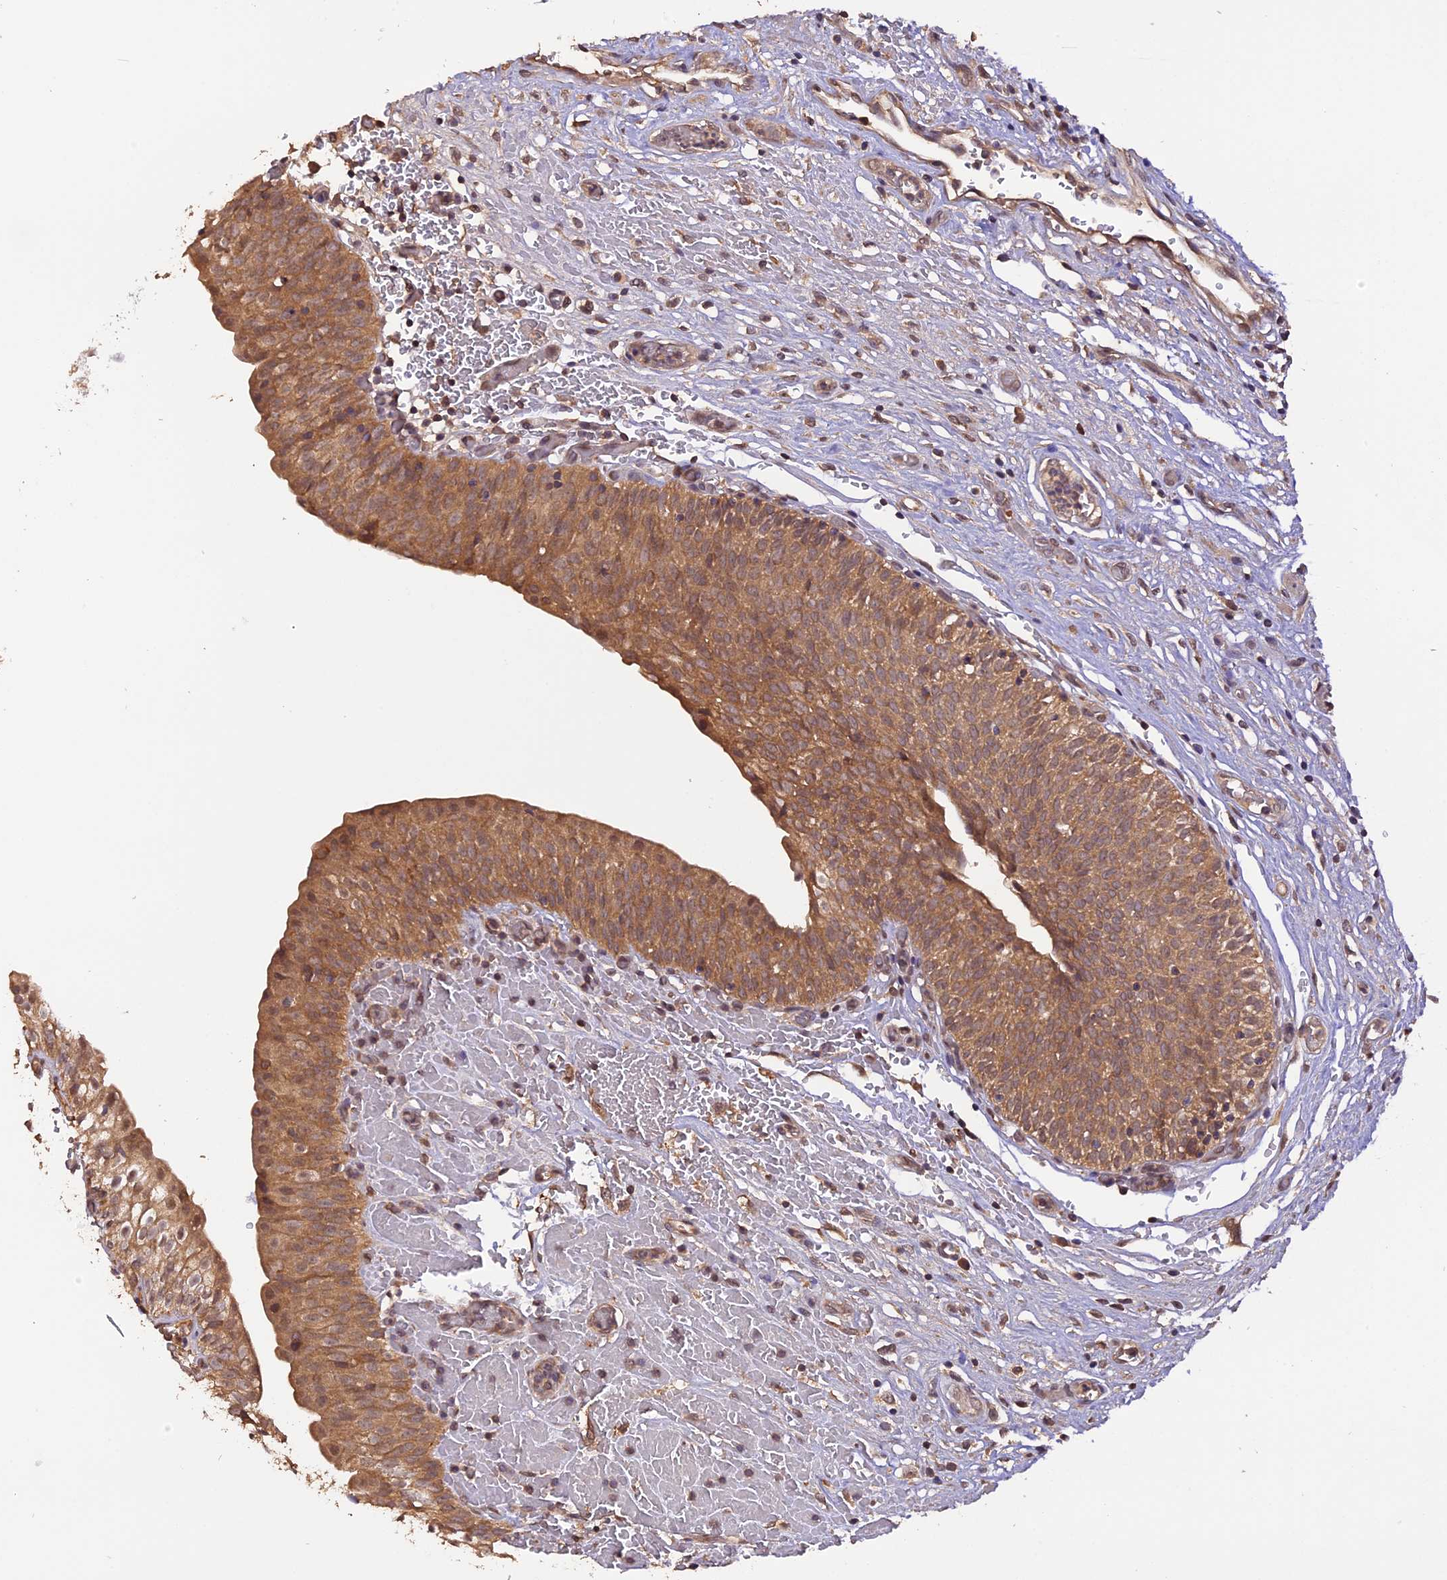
{"staining": {"intensity": "moderate", "quantity": ">75%", "location": "cytoplasmic/membranous"}, "tissue": "urinary bladder", "cell_type": "Urothelial cells", "image_type": "normal", "snomed": [{"axis": "morphology", "description": "Normal tissue, NOS"}, {"axis": "topography", "description": "Urinary bladder"}], "caption": "Protein expression analysis of benign urinary bladder displays moderate cytoplasmic/membranous staining in about >75% of urothelial cells. The staining was performed using DAB (3,3'-diaminobenzidine), with brown indicating positive protein expression. Nuclei are stained blue with hematoxylin.", "gene": "TRMT1", "patient": {"sex": "male", "age": 55}}